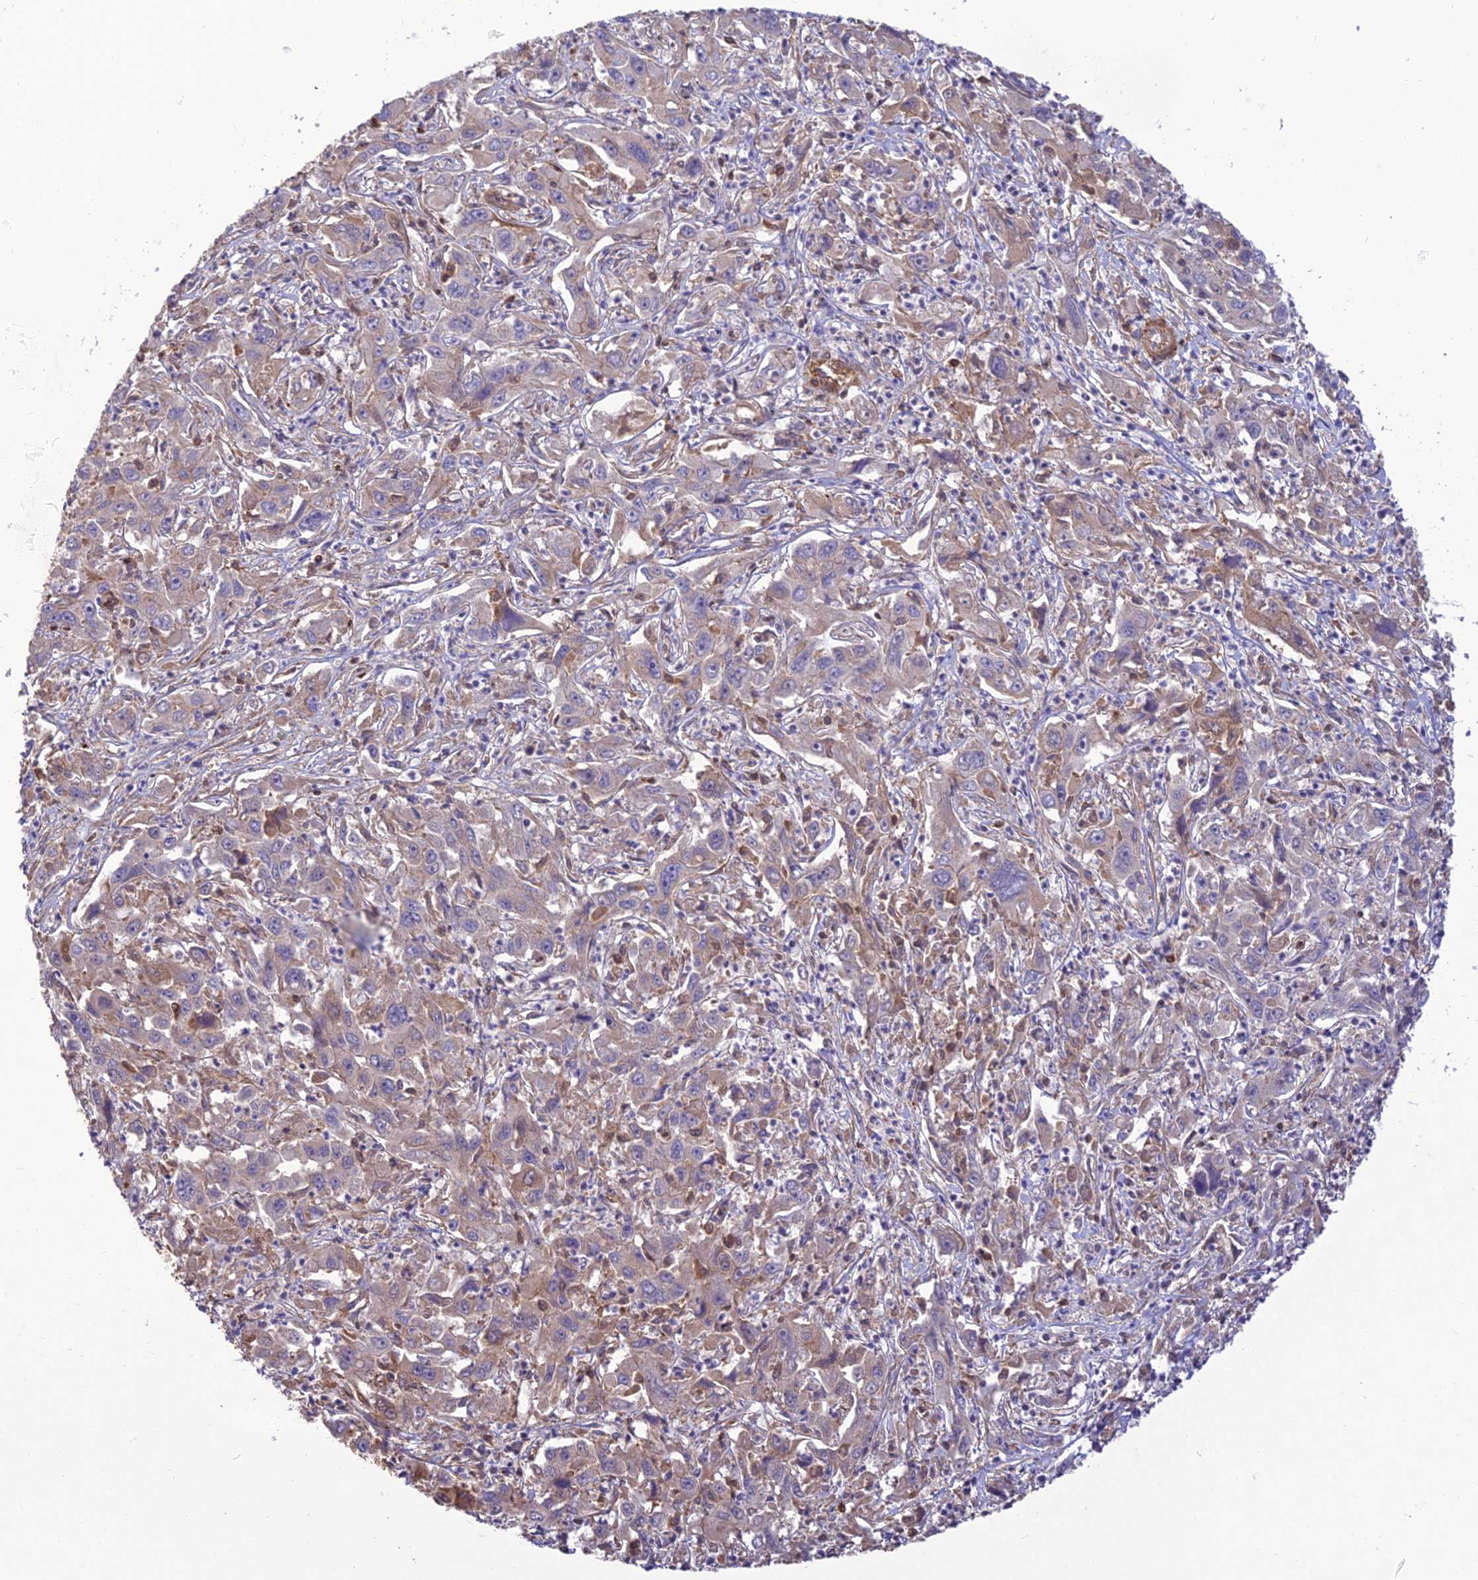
{"staining": {"intensity": "weak", "quantity": "<25%", "location": "cytoplasmic/membranous"}, "tissue": "liver cancer", "cell_type": "Tumor cells", "image_type": "cancer", "snomed": [{"axis": "morphology", "description": "Carcinoma, Hepatocellular, NOS"}, {"axis": "topography", "description": "Liver"}], "caption": "Tumor cells are negative for brown protein staining in liver cancer (hepatocellular carcinoma).", "gene": "HPSE2", "patient": {"sex": "male", "age": 63}}